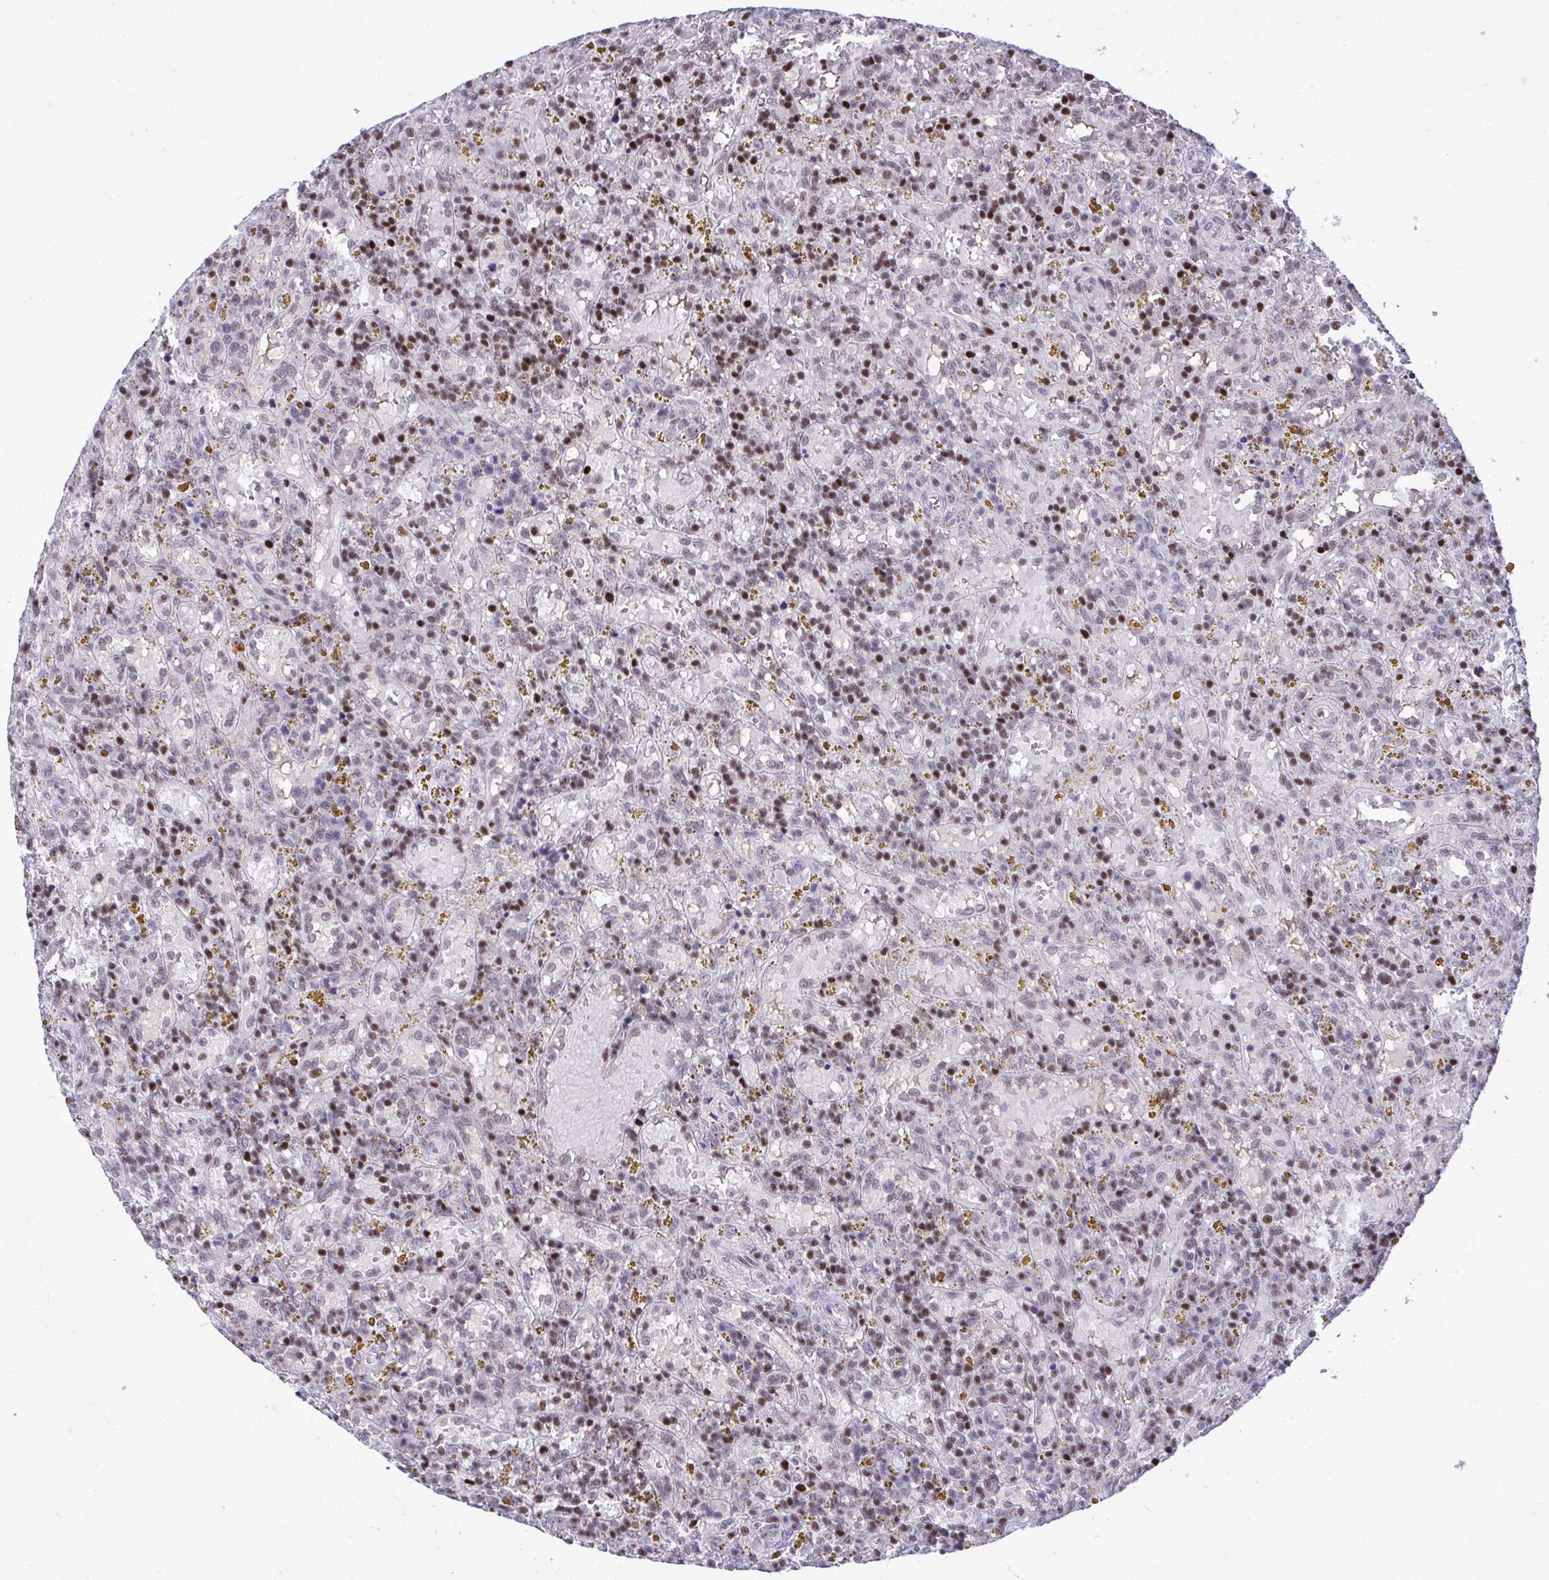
{"staining": {"intensity": "moderate", "quantity": "25%-75%", "location": "nuclear"}, "tissue": "lymphoma", "cell_type": "Tumor cells", "image_type": "cancer", "snomed": [{"axis": "morphology", "description": "Malignant lymphoma, non-Hodgkin's type, Low grade"}, {"axis": "topography", "description": "Spleen"}], "caption": "Low-grade malignant lymphoma, non-Hodgkin's type tissue shows moderate nuclear expression in about 25%-75% of tumor cells, visualized by immunohistochemistry.", "gene": "C14orf39", "patient": {"sex": "female", "age": 65}}